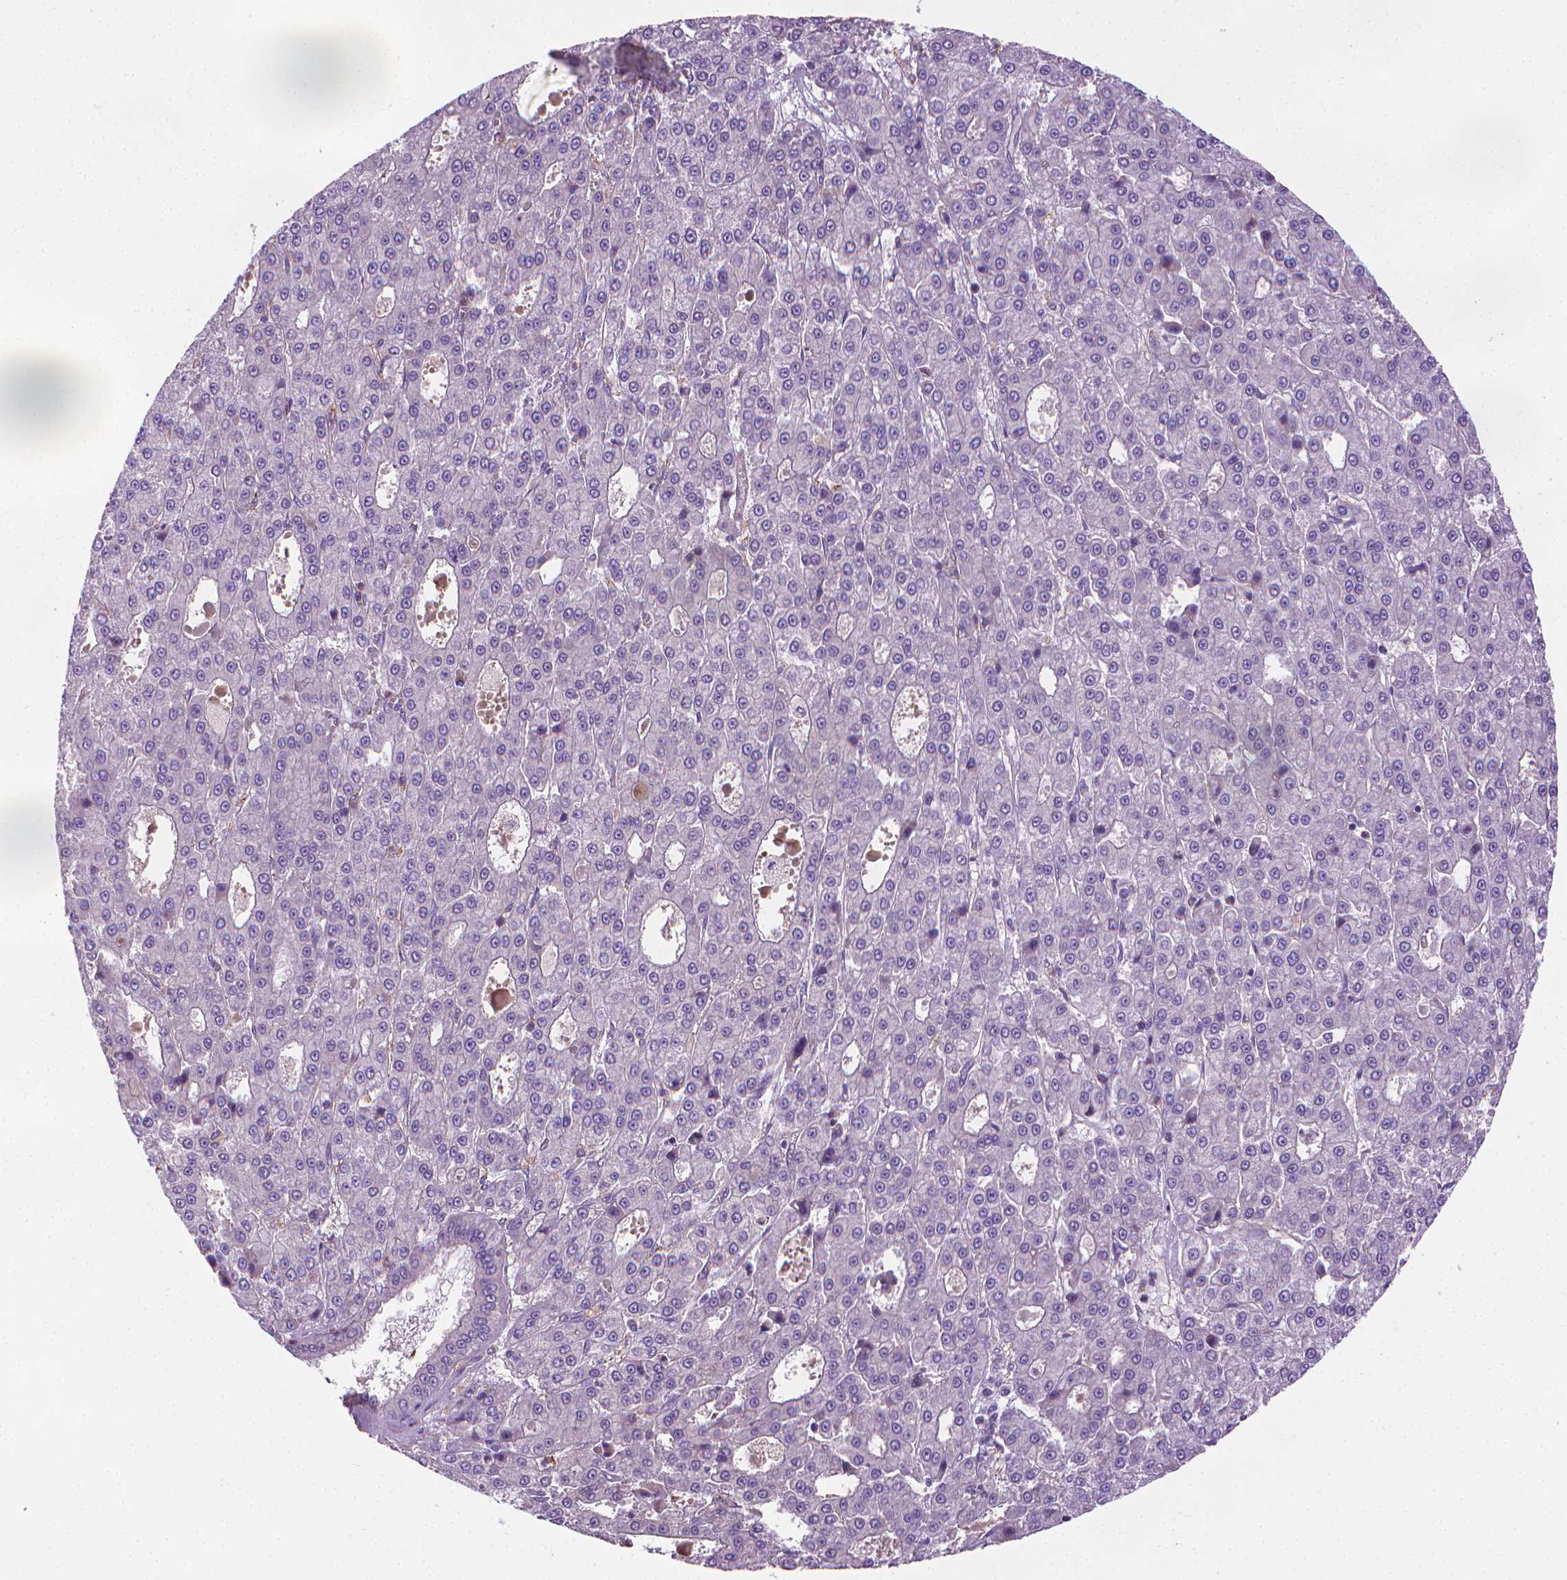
{"staining": {"intensity": "negative", "quantity": "none", "location": "none"}, "tissue": "liver cancer", "cell_type": "Tumor cells", "image_type": "cancer", "snomed": [{"axis": "morphology", "description": "Carcinoma, Hepatocellular, NOS"}, {"axis": "topography", "description": "Liver"}], "caption": "The image exhibits no staining of tumor cells in liver hepatocellular carcinoma.", "gene": "SLC51B", "patient": {"sex": "male", "age": 70}}